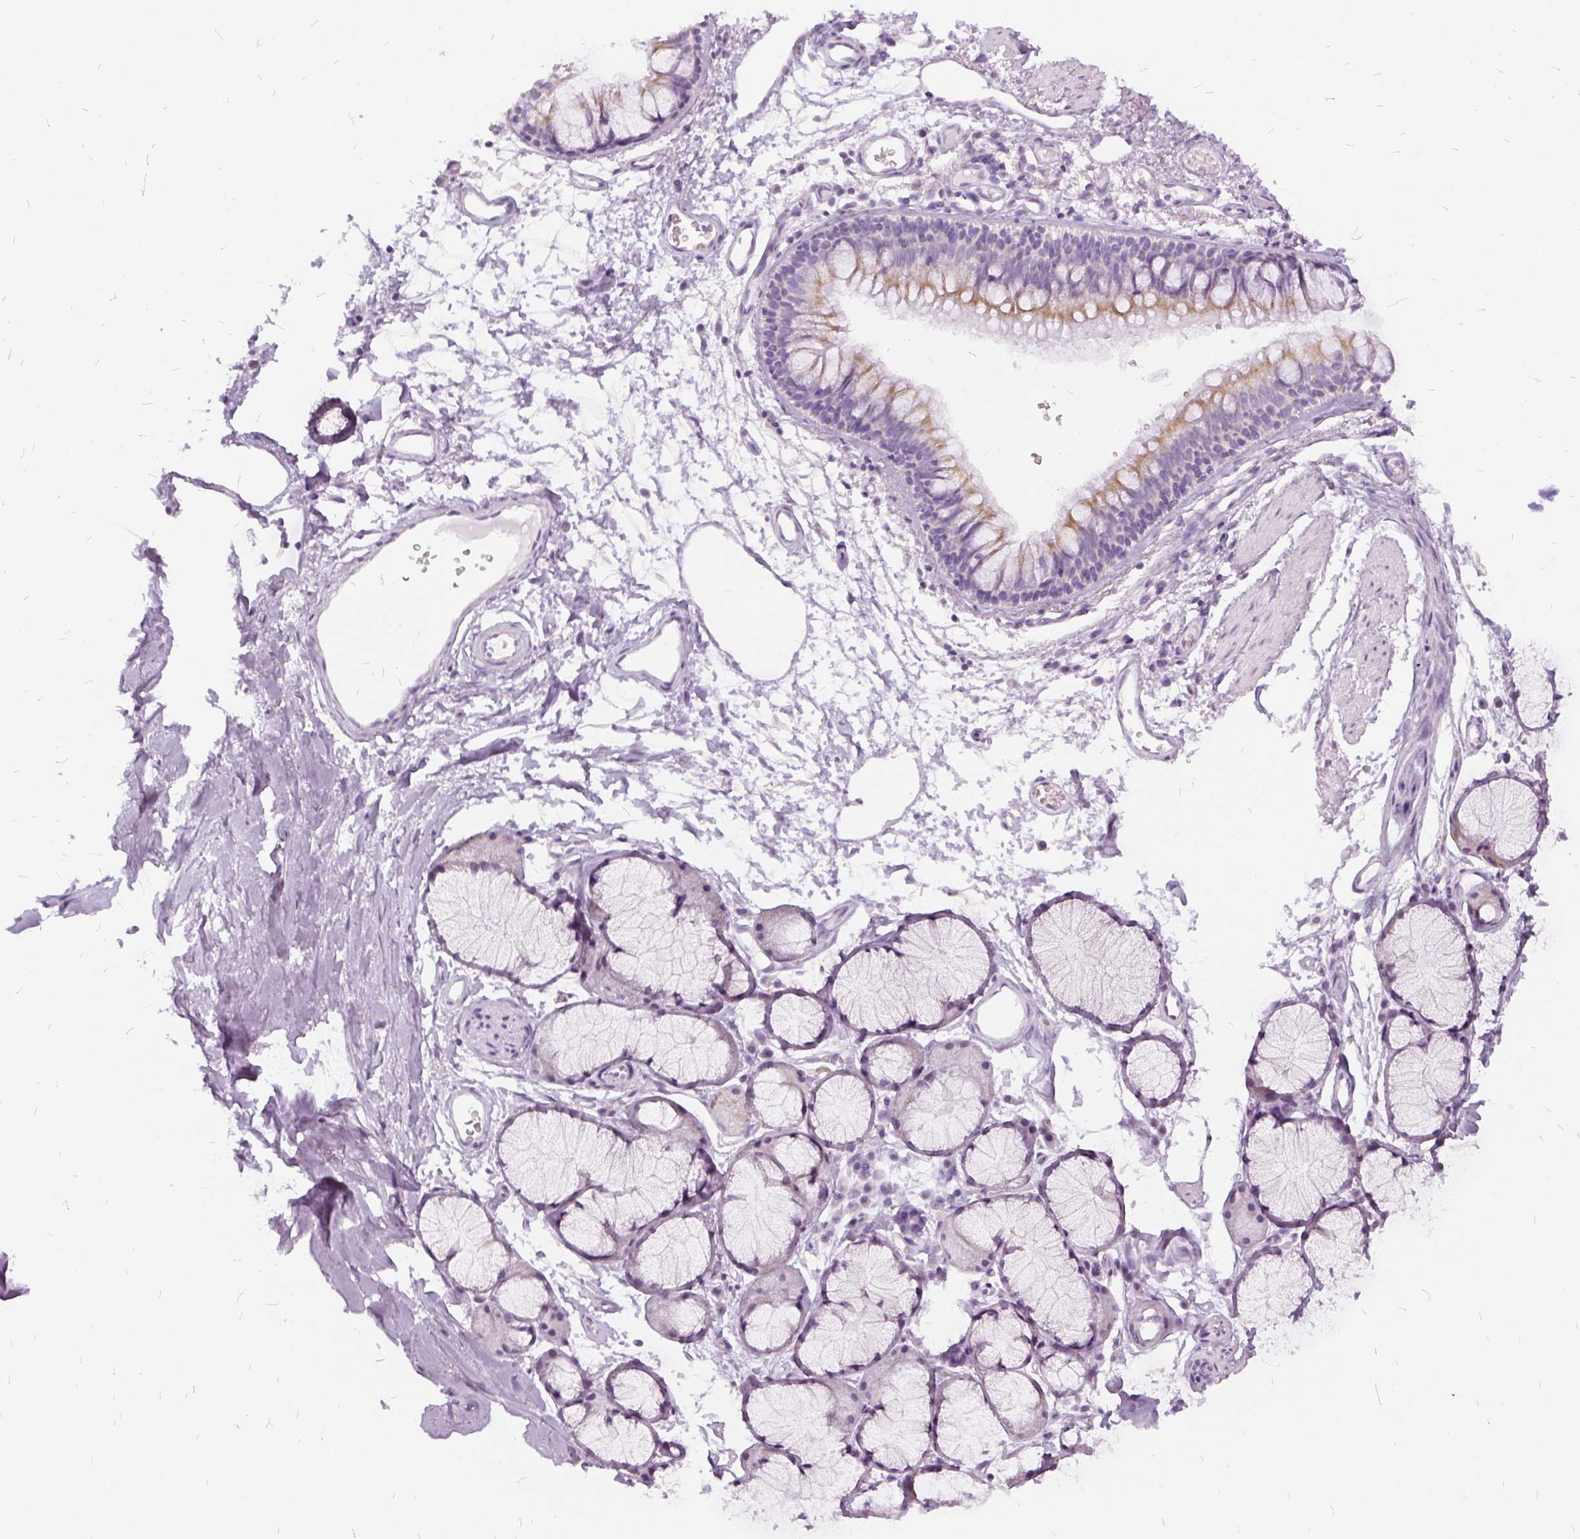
{"staining": {"intensity": "negative", "quantity": "none", "location": "none"}, "tissue": "soft tissue", "cell_type": "Chondrocytes", "image_type": "normal", "snomed": [{"axis": "morphology", "description": "Normal tissue, NOS"}, {"axis": "topography", "description": "Cartilage tissue"}, {"axis": "topography", "description": "Bronchus"}], "caption": "This is an IHC histopathology image of unremarkable human soft tissue. There is no expression in chondrocytes.", "gene": "FDX1", "patient": {"sex": "female", "age": 79}}